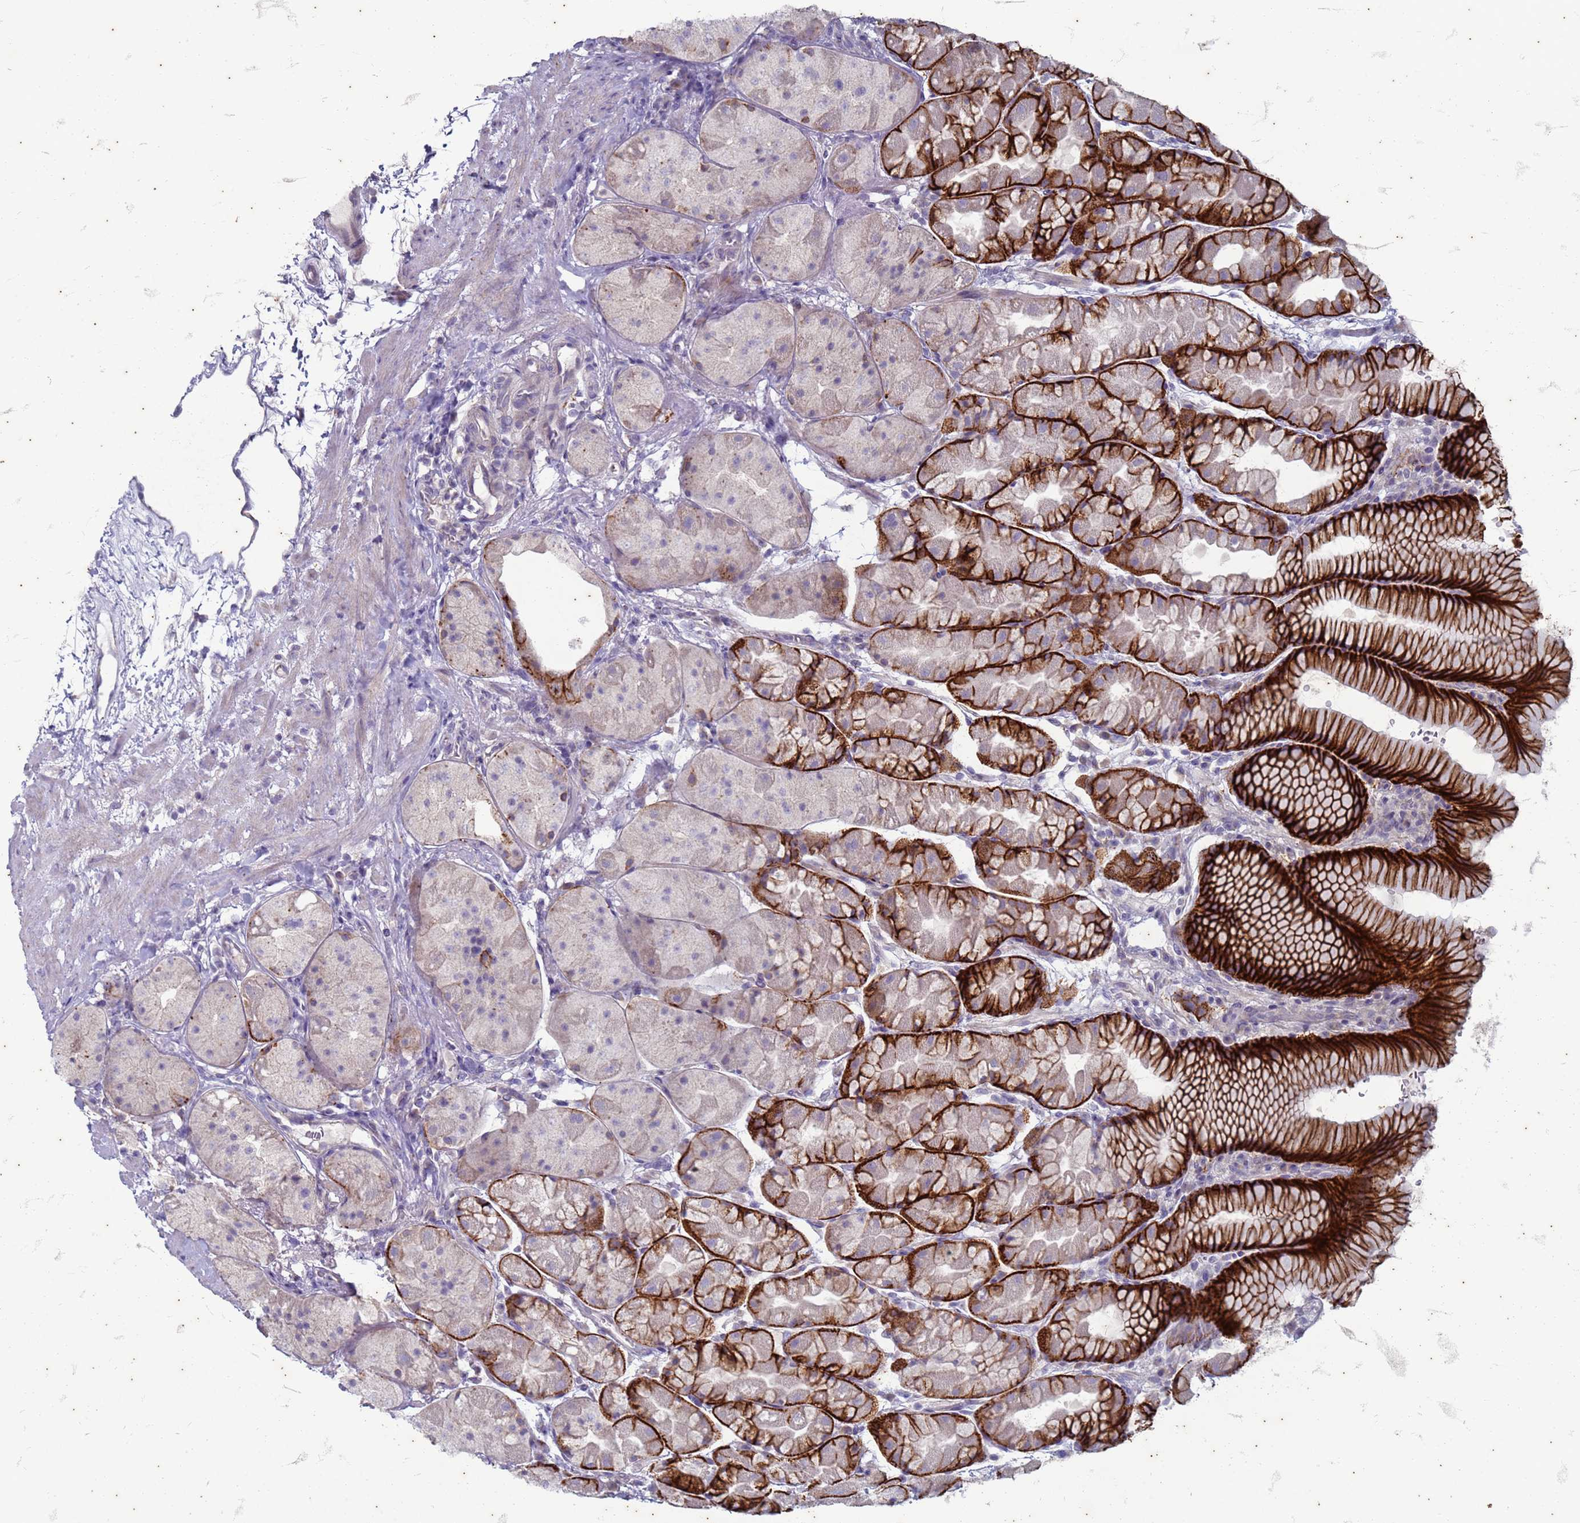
{"staining": {"intensity": "strong", "quantity": "25%-75%", "location": "cytoplasmic/membranous"}, "tissue": "stomach", "cell_type": "Glandular cells", "image_type": "normal", "snomed": [{"axis": "morphology", "description": "Normal tissue, NOS"}, {"axis": "topography", "description": "Stomach"}], "caption": "A high amount of strong cytoplasmic/membranous expression is seen in about 25%-75% of glandular cells in unremarkable stomach.", "gene": "SUCO", "patient": {"sex": "male", "age": 57}}